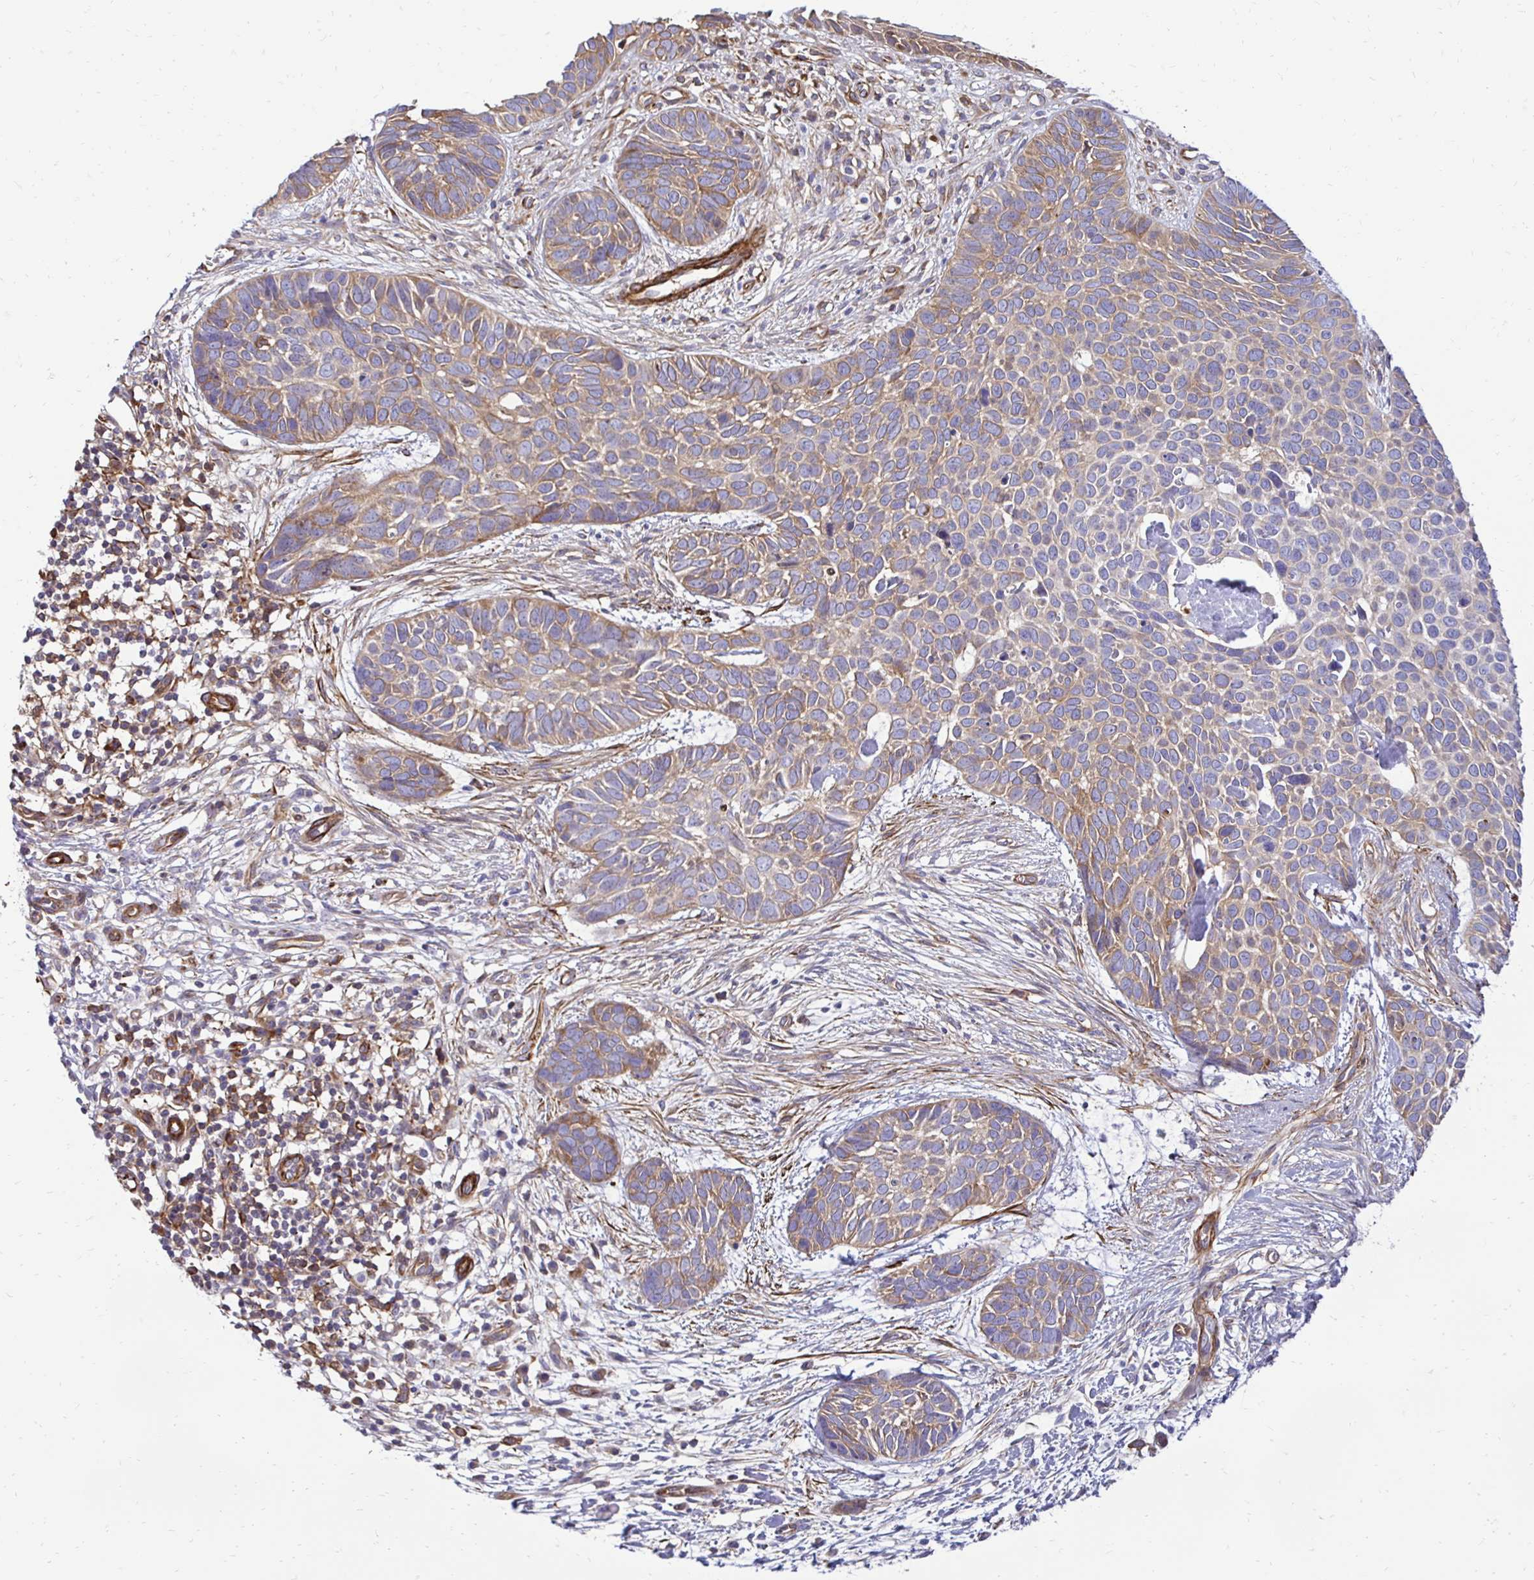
{"staining": {"intensity": "moderate", "quantity": "25%-75%", "location": "cytoplasmic/membranous"}, "tissue": "skin cancer", "cell_type": "Tumor cells", "image_type": "cancer", "snomed": [{"axis": "morphology", "description": "Basal cell carcinoma"}, {"axis": "topography", "description": "Skin"}], "caption": "DAB (3,3'-diaminobenzidine) immunohistochemical staining of skin cancer (basal cell carcinoma) exhibits moderate cytoplasmic/membranous protein expression in about 25%-75% of tumor cells.", "gene": "CTPS1", "patient": {"sex": "male", "age": 69}}